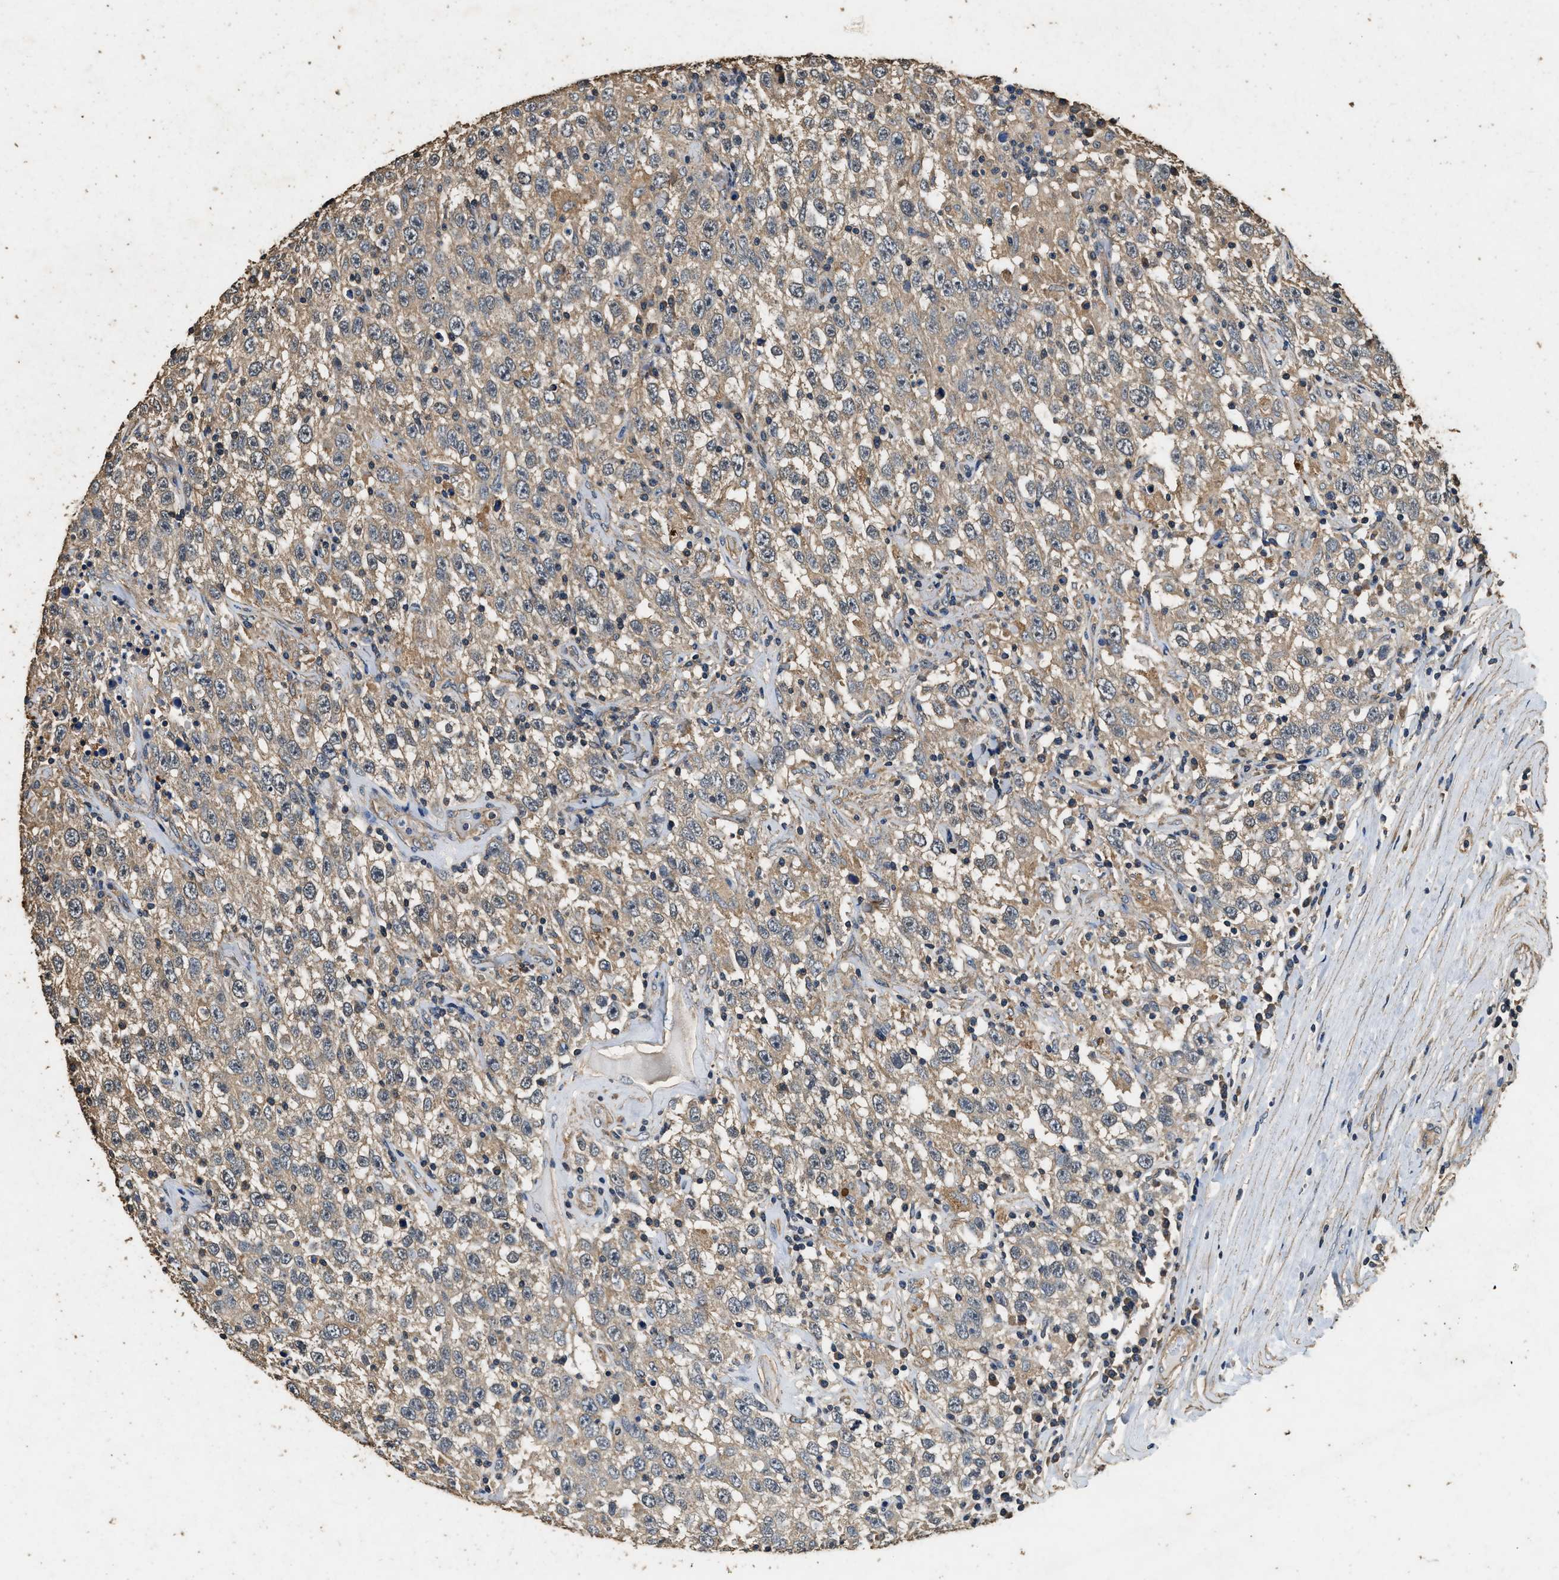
{"staining": {"intensity": "weak", "quantity": ">75%", "location": "cytoplasmic/membranous"}, "tissue": "testis cancer", "cell_type": "Tumor cells", "image_type": "cancer", "snomed": [{"axis": "morphology", "description": "Seminoma, NOS"}, {"axis": "topography", "description": "Testis"}], "caption": "Testis cancer stained for a protein (brown) shows weak cytoplasmic/membranous positive positivity in approximately >75% of tumor cells.", "gene": "MIB1", "patient": {"sex": "male", "age": 41}}